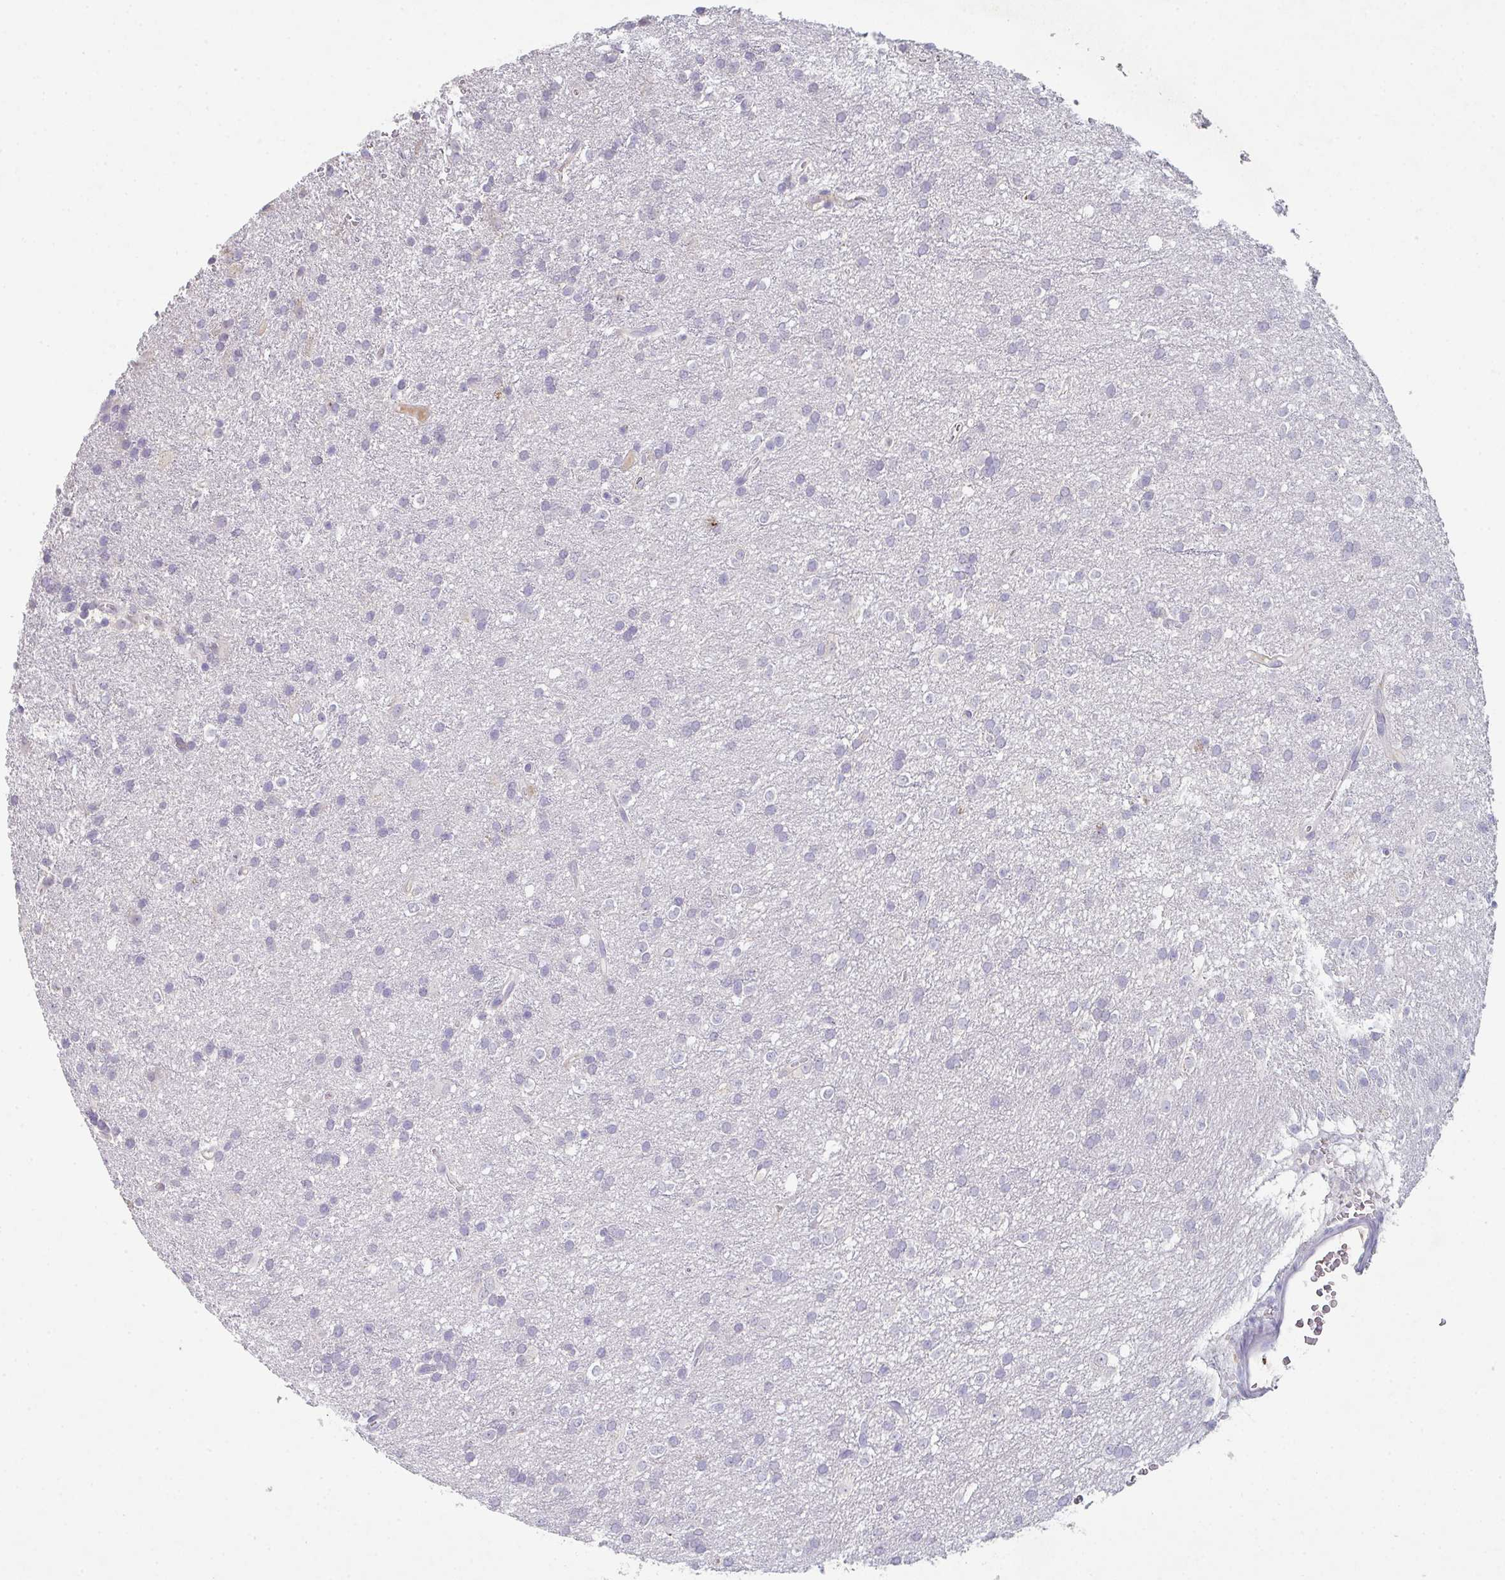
{"staining": {"intensity": "negative", "quantity": "none", "location": "none"}, "tissue": "glioma", "cell_type": "Tumor cells", "image_type": "cancer", "snomed": [{"axis": "morphology", "description": "Glioma, malignant, Low grade"}, {"axis": "topography", "description": "Brain"}], "caption": "Human malignant glioma (low-grade) stained for a protein using IHC shows no expression in tumor cells.", "gene": "ADAM21", "patient": {"sex": "female", "age": 33}}